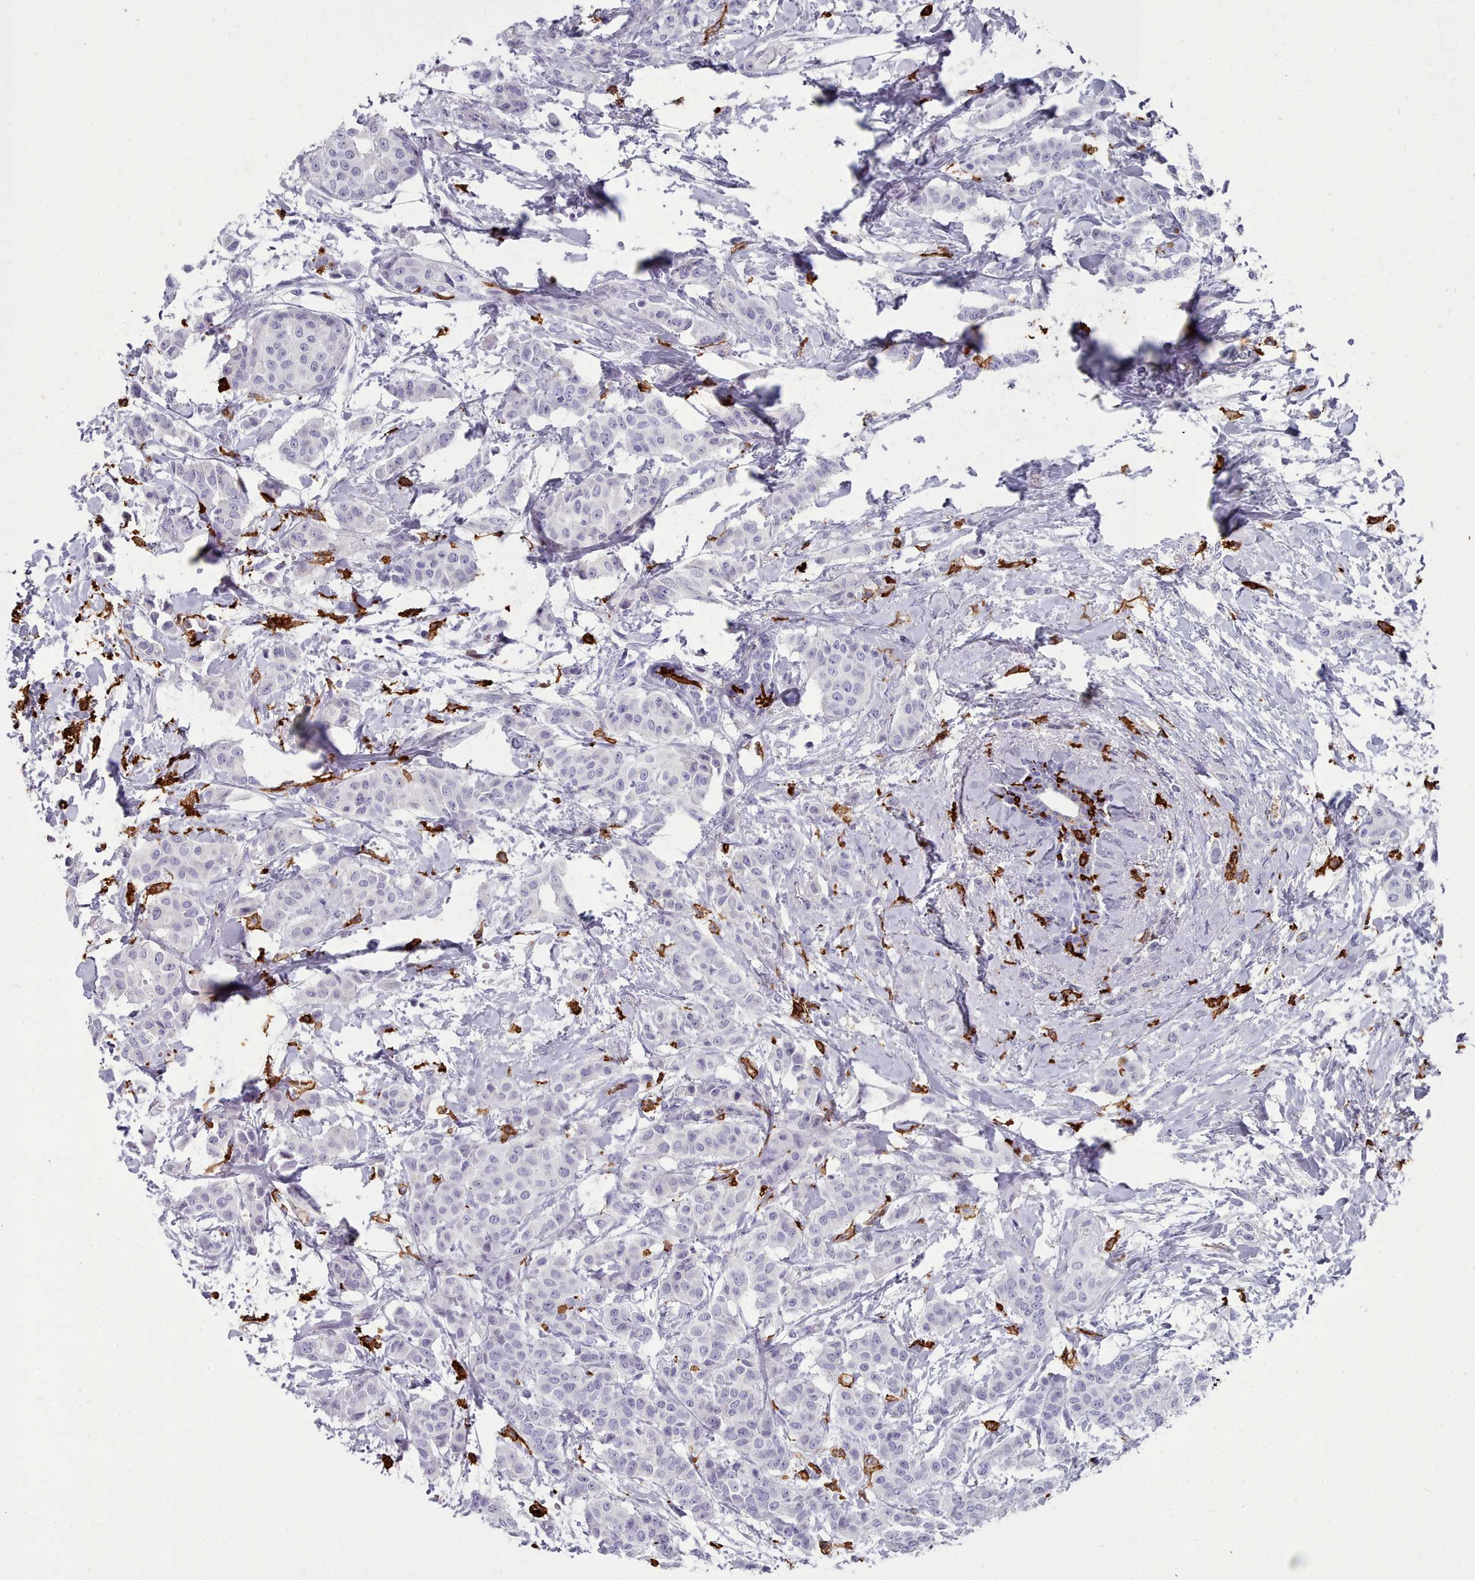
{"staining": {"intensity": "negative", "quantity": "none", "location": "none"}, "tissue": "breast cancer", "cell_type": "Tumor cells", "image_type": "cancer", "snomed": [{"axis": "morphology", "description": "Duct carcinoma"}, {"axis": "topography", "description": "Breast"}], "caption": "High magnification brightfield microscopy of intraductal carcinoma (breast) stained with DAB (3,3'-diaminobenzidine) (brown) and counterstained with hematoxylin (blue): tumor cells show no significant expression.", "gene": "AIF1", "patient": {"sex": "female", "age": 40}}